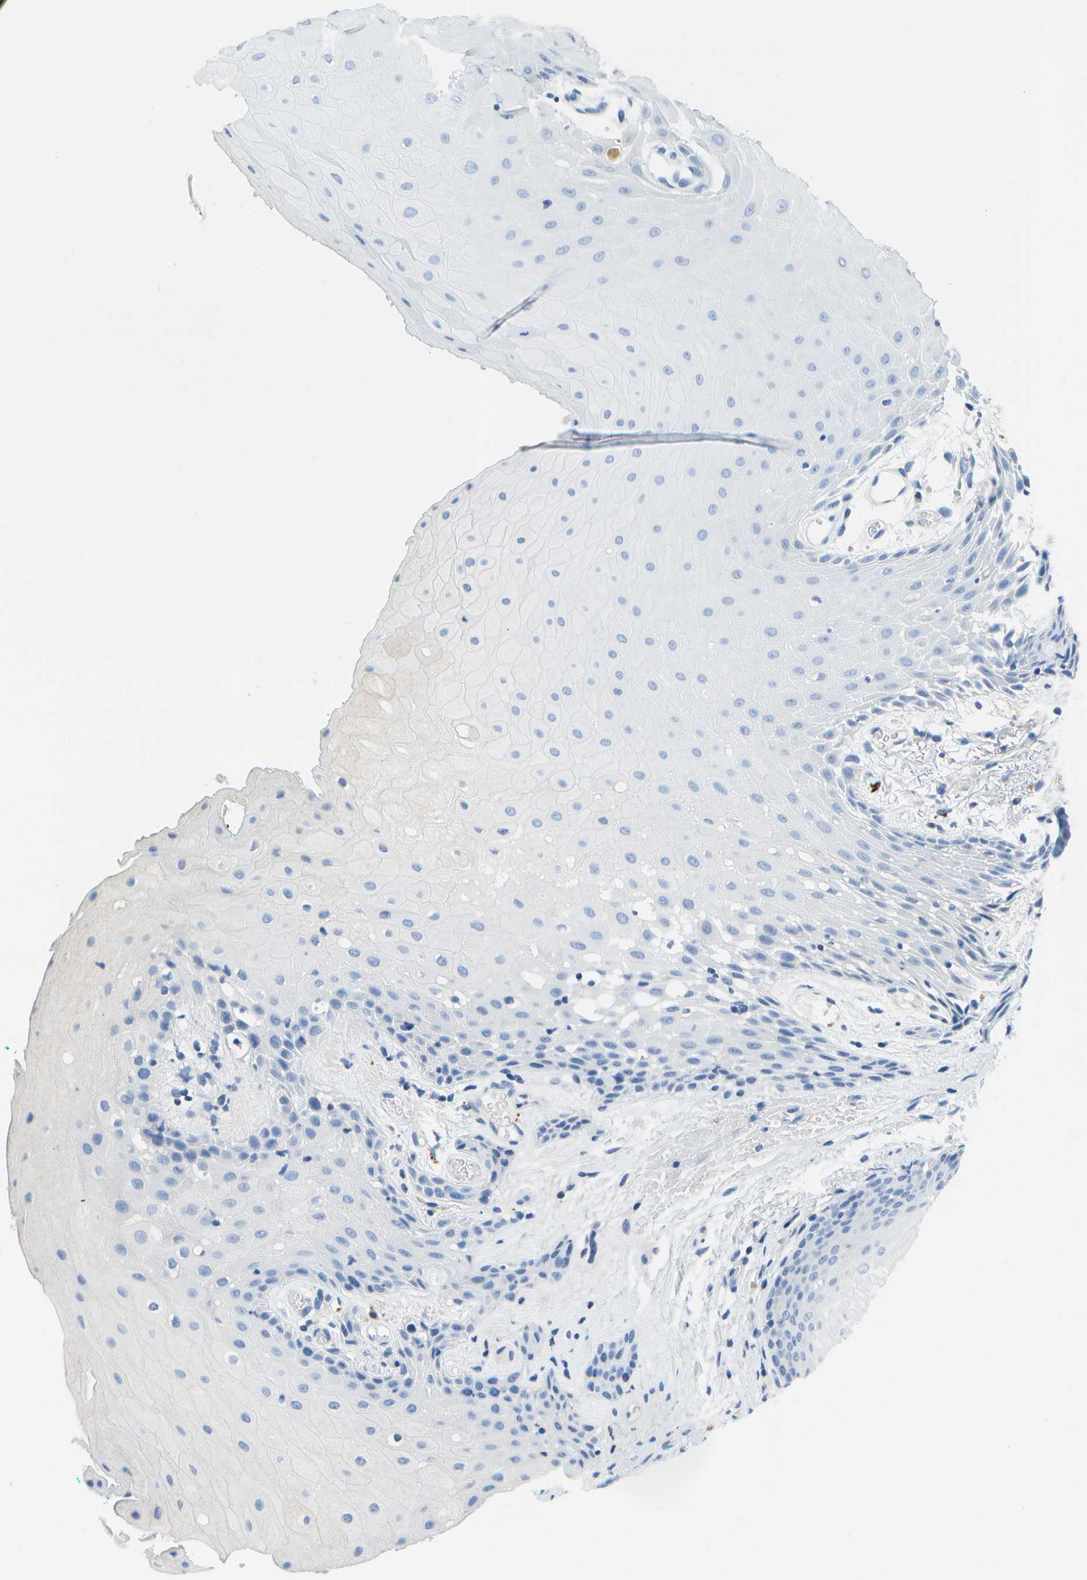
{"staining": {"intensity": "negative", "quantity": "none", "location": "none"}, "tissue": "oral mucosa", "cell_type": "Squamous epithelial cells", "image_type": "normal", "snomed": [{"axis": "morphology", "description": "Normal tissue, NOS"}, {"axis": "morphology", "description": "Squamous cell carcinoma, NOS"}, {"axis": "topography", "description": "Oral tissue"}, {"axis": "topography", "description": "Salivary gland"}, {"axis": "topography", "description": "Head-Neck"}], "caption": "Immunohistochemistry (IHC) image of unremarkable oral mucosa: human oral mucosa stained with DAB exhibits no significant protein expression in squamous epithelial cells.", "gene": "MS4A1", "patient": {"sex": "female", "age": 62}}